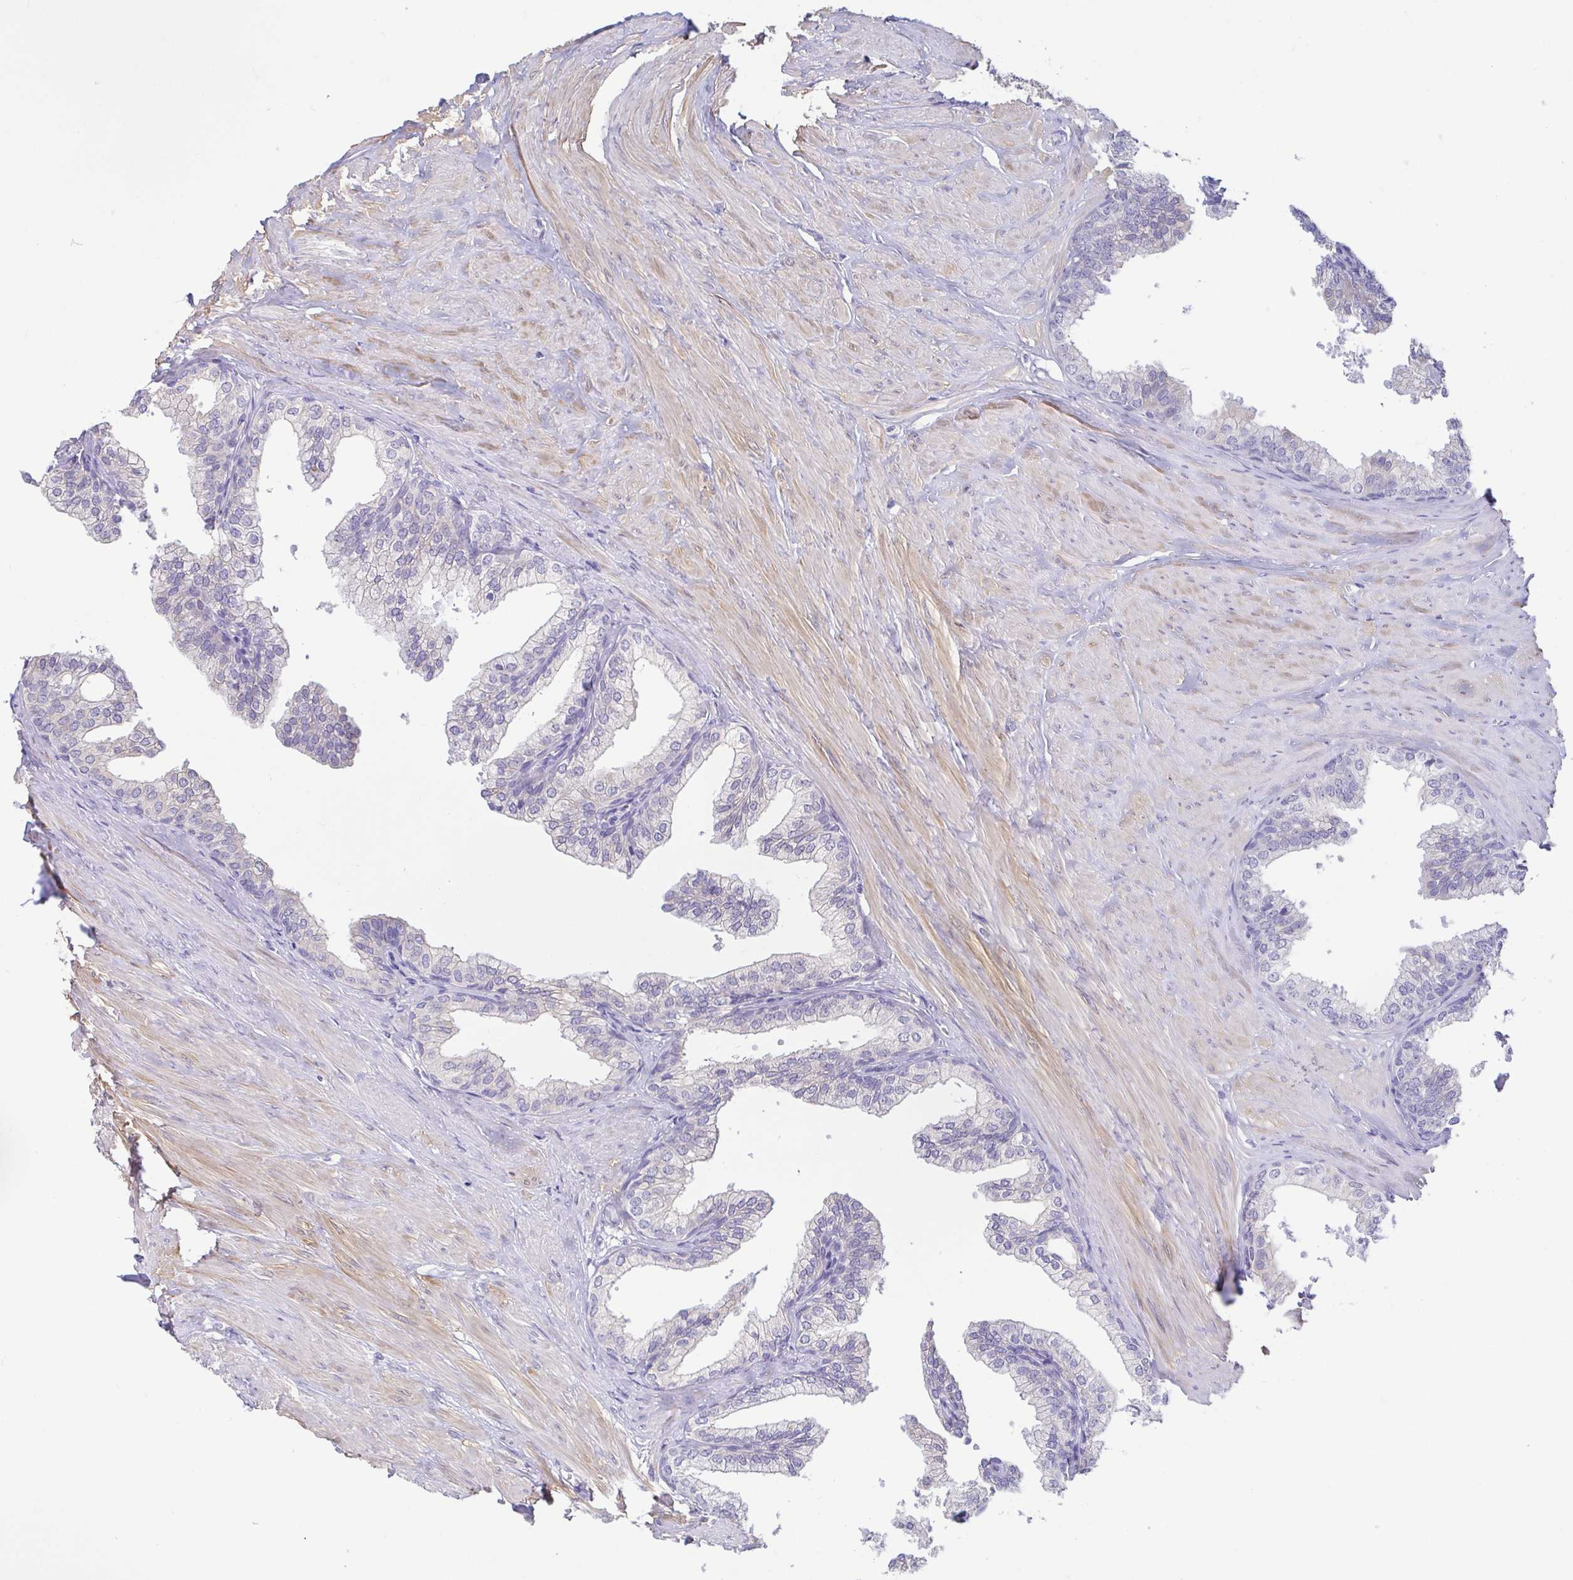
{"staining": {"intensity": "negative", "quantity": "none", "location": "none"}, "tissue": "prostate", "cell_type": "Glandular cells", "image_type": "normal", "snomed": [{"axis": "morphology", "description": "Normal tissue, NOS"}, {"axis": "topography", "description": "Prostate"}, {"axis": "topography", "description": "Peripheral nerve tissue"}], "caption": "High magnification brightfield microscopy of normal prostate stained with DAB (brown) and counterstained with hematoxylin (blue): glandular cells show no significant expression.", "gene": "FABP3", "patient": {"sex": "male", "age": 55}}